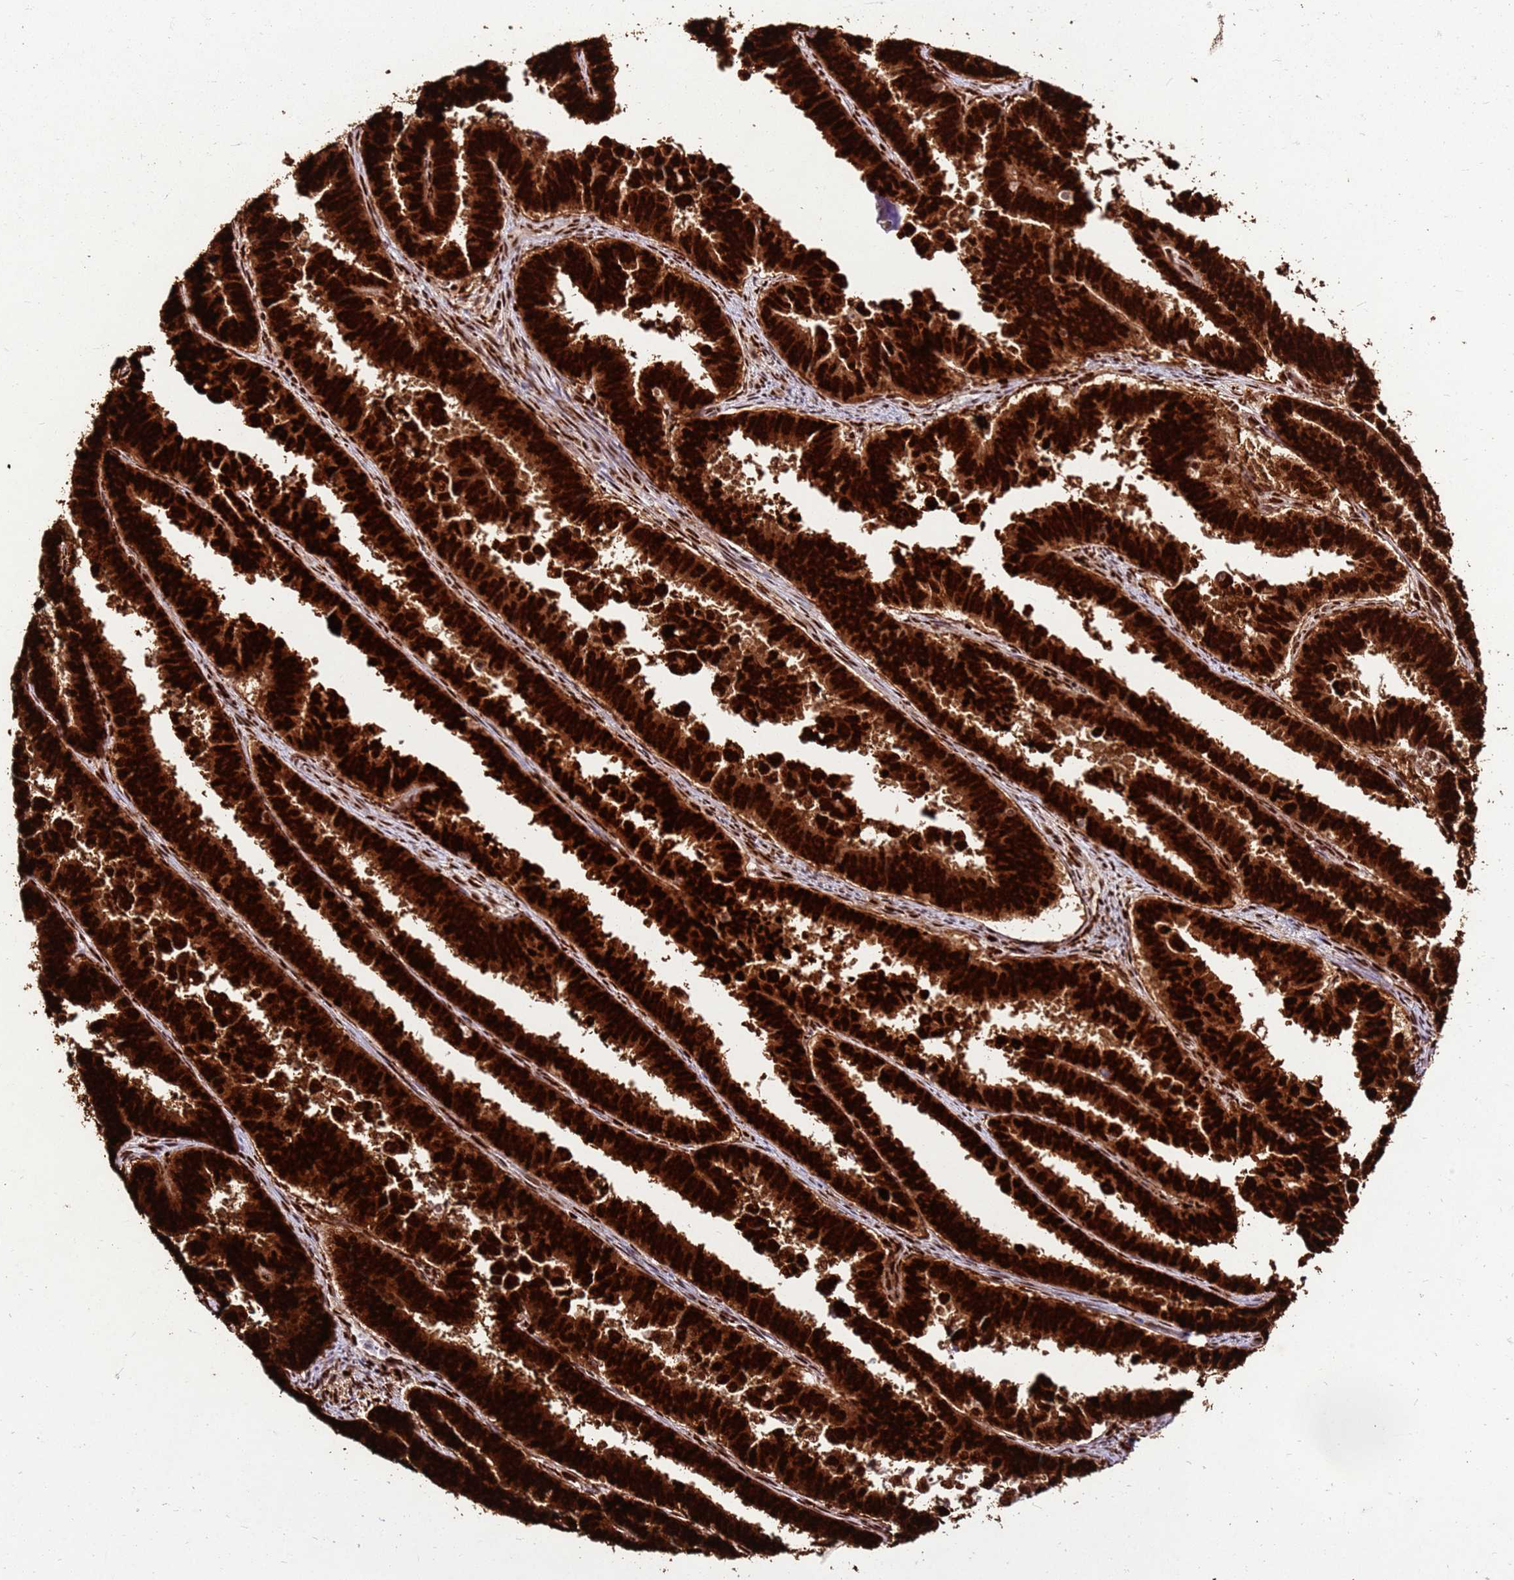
{"staining": {"intensity": "strong", "quantity": ">75%", "location": "cytoplasmic/membranous,nuclear"}, "tissue": "endometrial cancer", "cell_type": "Tumor cells", "image_type": "cancer", "snomed": [{"axis": "morphology", "description": "Adenocarcinoma, NOS"}, {"axis": "topography", "description": "Endometrium"}], "caption": "A high-resolution histopathology image shows IHC staining of endometrial adenocarcinoma, which reveals strong cytoplasmic/membranous and nuclear expression in about >75% of tumor cells.", "gene": "HNRNPAB", "patient": {"sex": "female", "age": 75}}